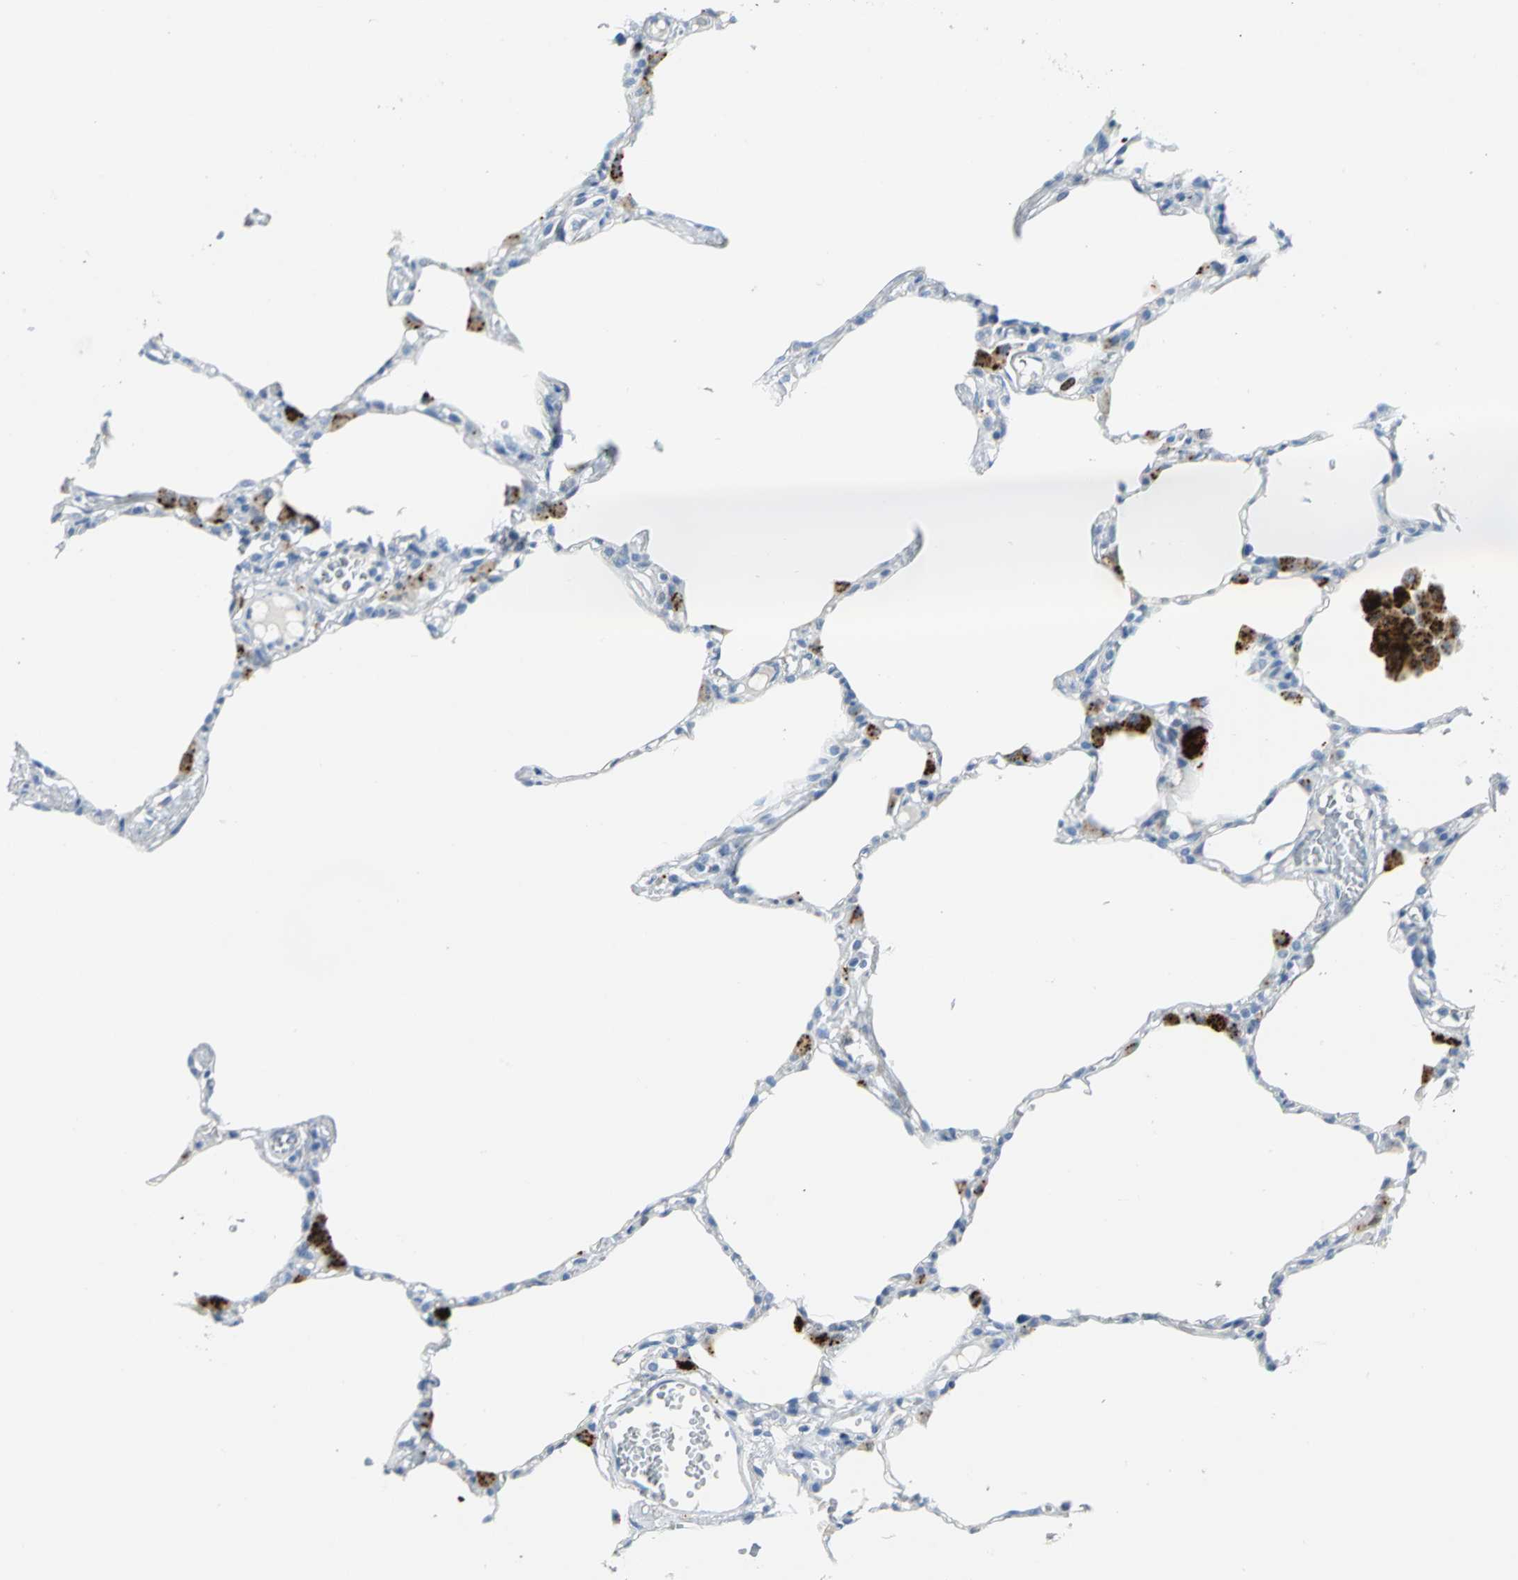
{"staining": {"intensity": "negative", "quantity": "none", "location": "none"}, "tissue": "lung", "cell_type": "Alveolar cells", "image_type": "normal", "snomed": [{"axis": "morphology", "description": "Normal tissue, NOS"}, {"axis": "topography", "description": "Lung"}], "caption": "Immunohistochemical staining of normal human lung demonstrates no significant positivity in alveolar cells.", "gene": "MCM3", "patient": {"sex": "female", "age": 49}}